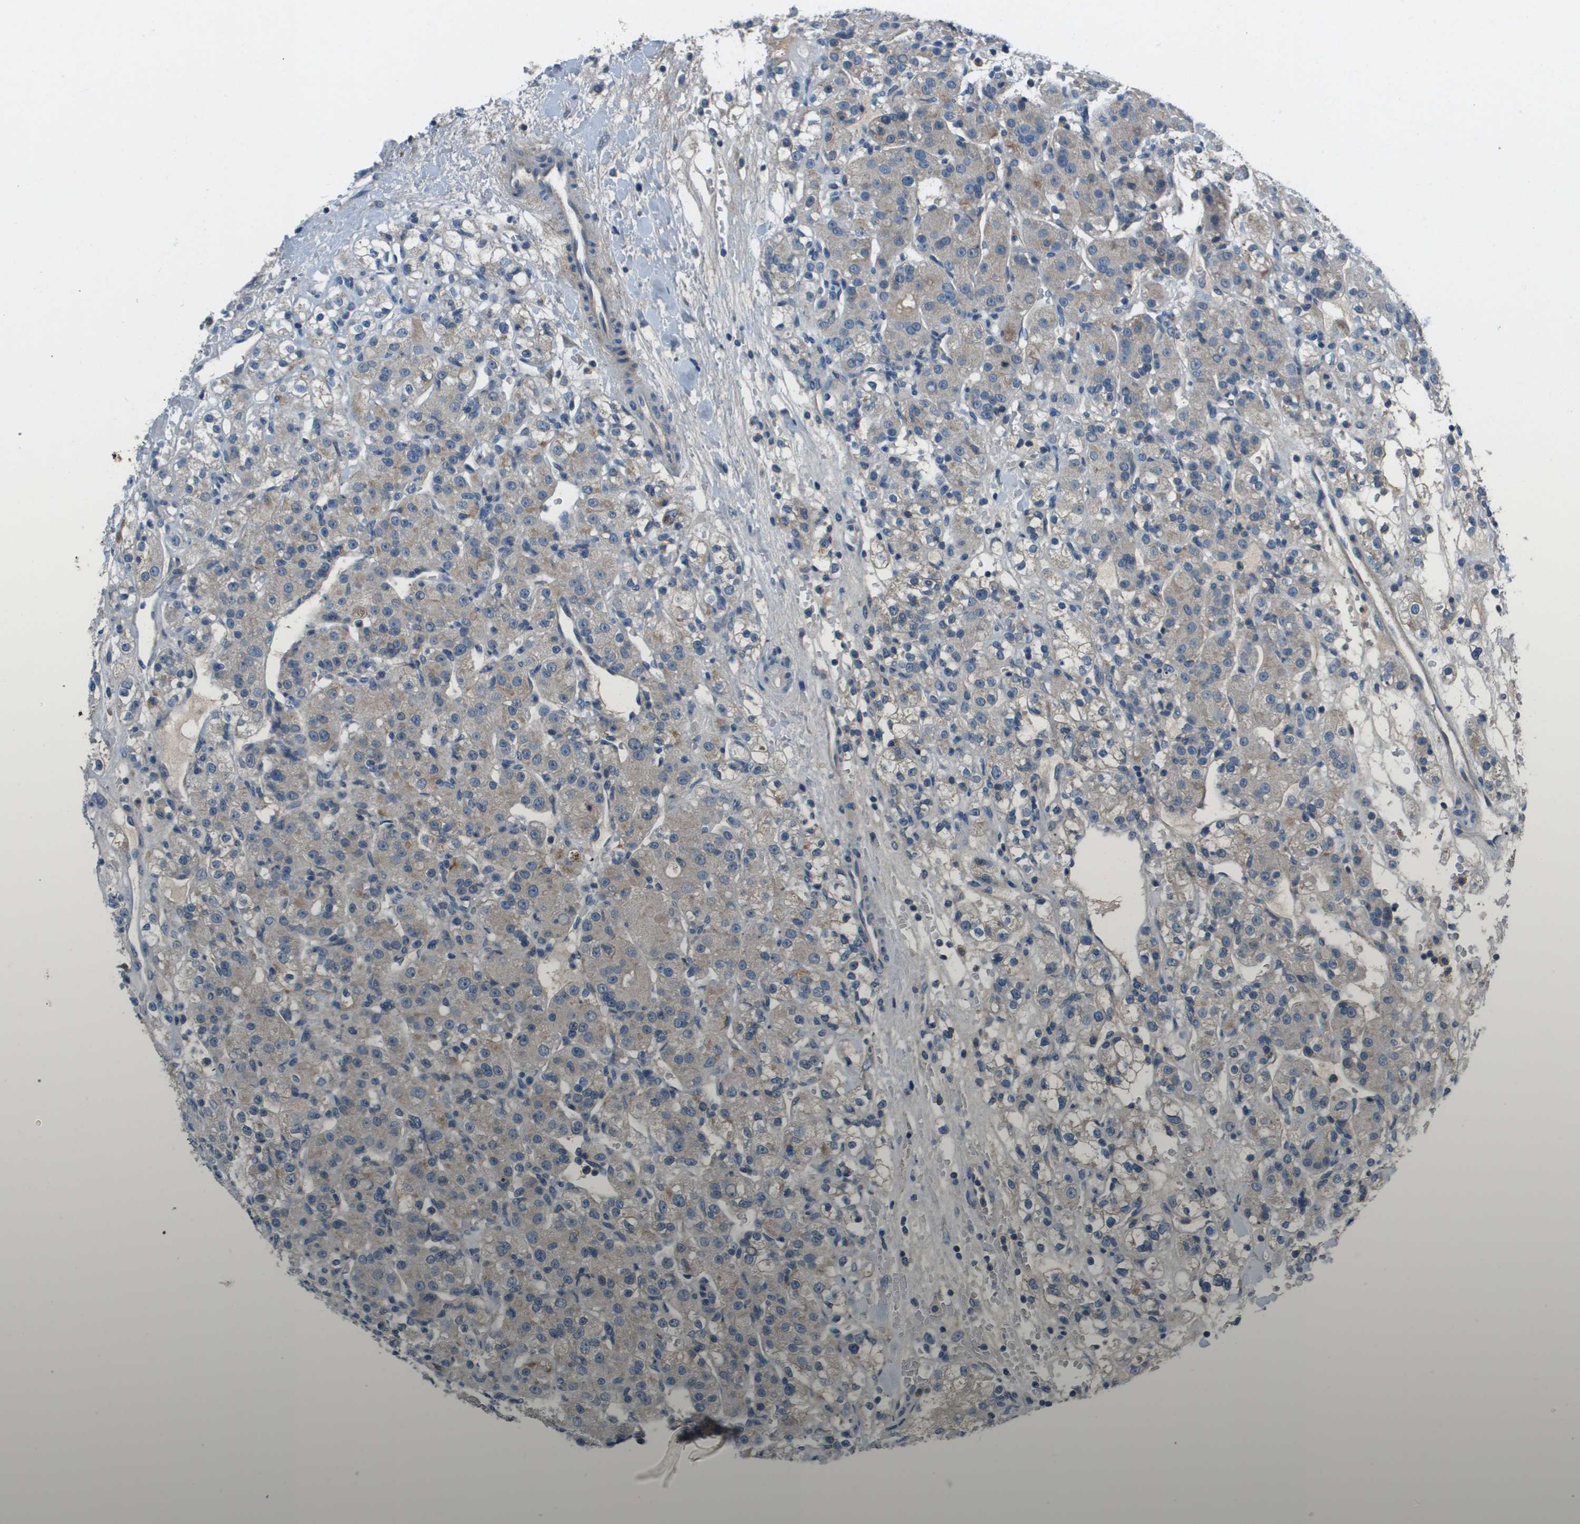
{"staining": {"intensity": "weak", "quantity": "<25%", "location": "cytoplasmic/membranous"}, "tissue": "renal cancer", "cell_type": "Tumor cells", "image_type": "cancer", "snomed": [{"axis": "morphology", "description": "Normal tissue, NOS"}, {"axis": "morphology", "description": "Adenocarcinoma, NOS"}, {"axis": "topography", "description": "Kidney"}], "caption": "This histopathology image is of renal cancer stained with IHC to label a protein in brown with the nuclei are counter-stained blue. There is no staining in tumor cells.", "gene": "PCOLCE", "patient": {"sex": "male", "age": 61}}